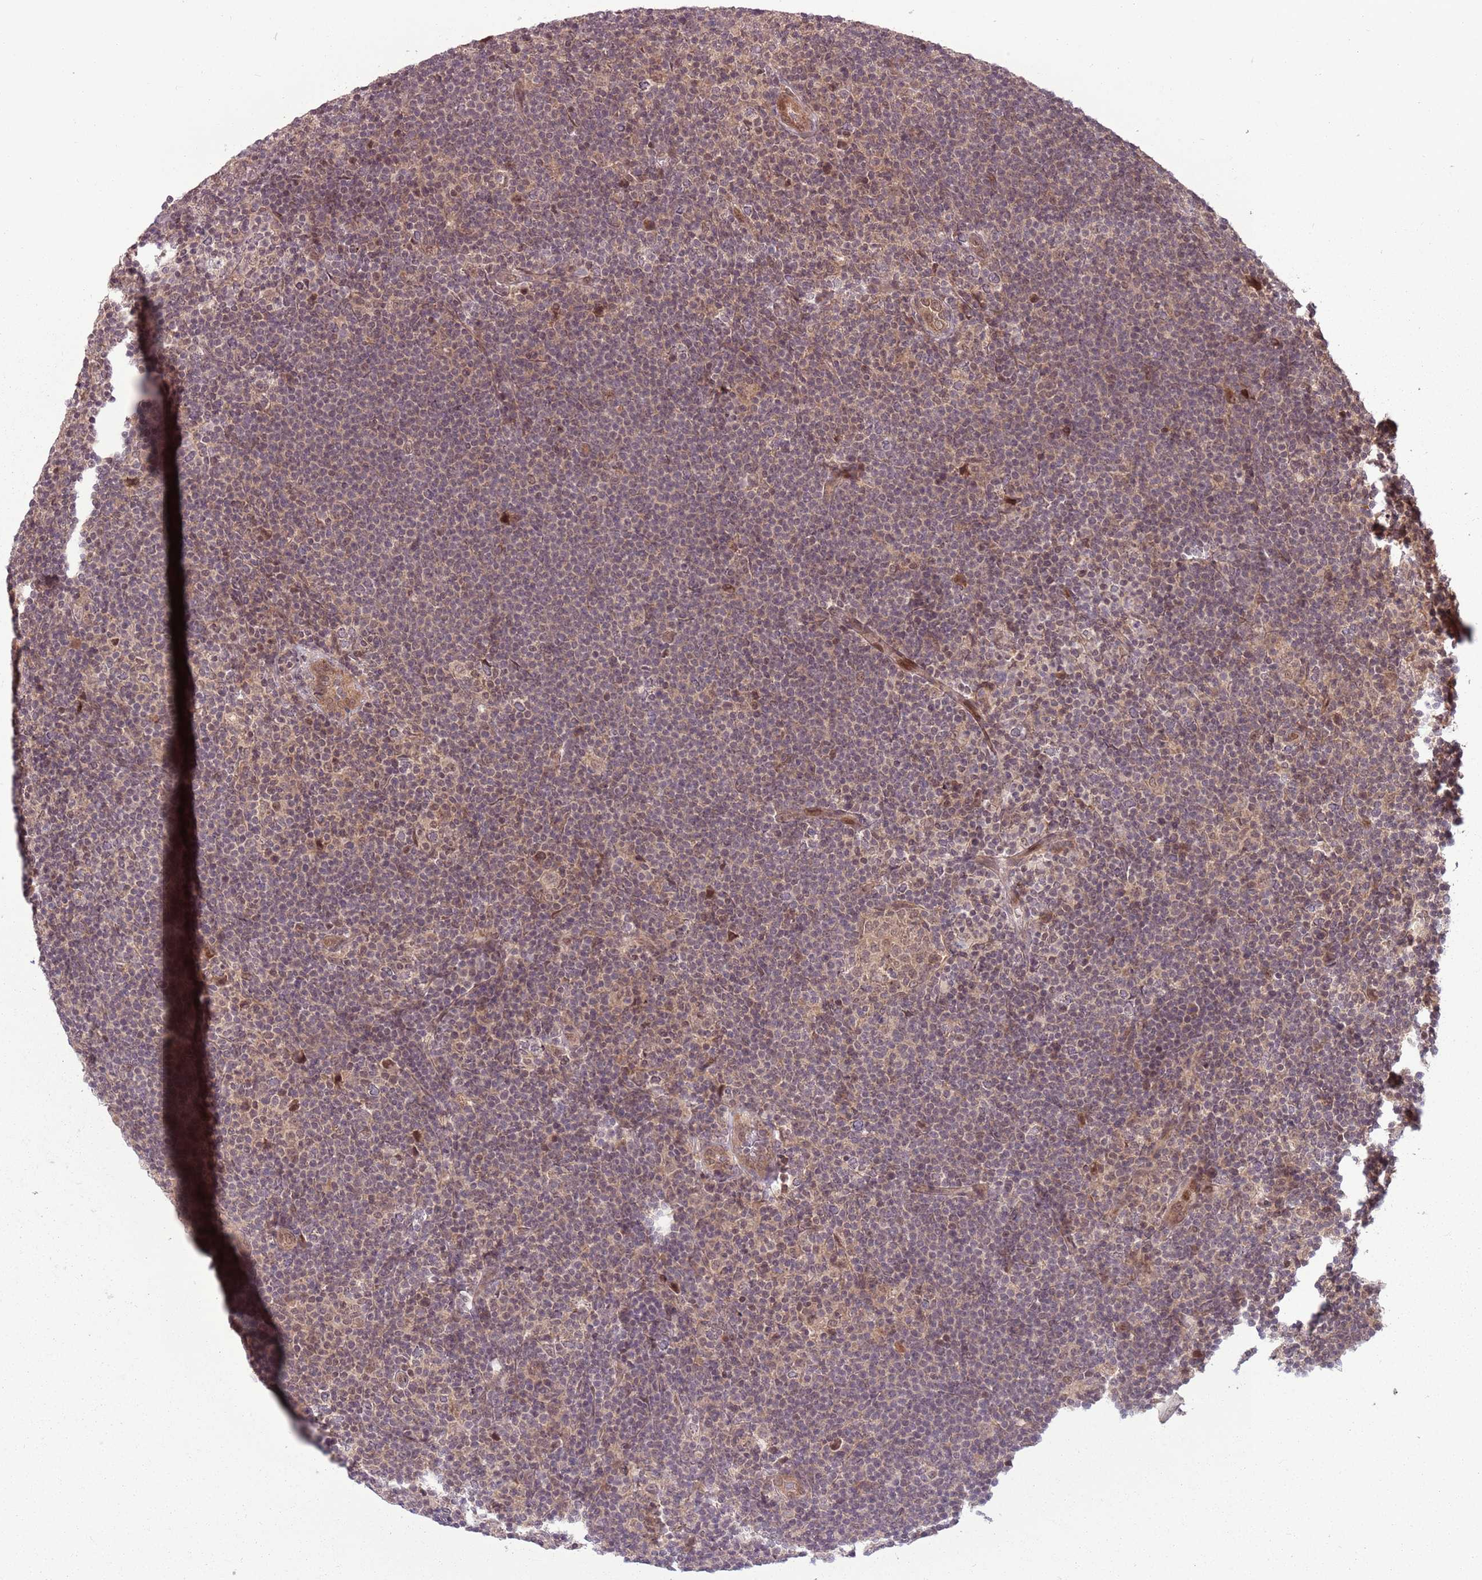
{"staining": {"intensity": "negative", "quantity": "none", "location": "none"}, "tissue": "lymphoma", "cell_type": "Tumor cells", "image_type": "cancer", "snomed": [{"axis": "morphology", "description": "Hodgkin's disease, NOS"}, {"axis": "topography", "description": "Lymph node"}], "caption": "Immunohistochemistry of Hodgkin's disease shows no expression in tumor cells.", "gene": "ADAMTS3", "patient": {"sex": "female", "age": 57}}